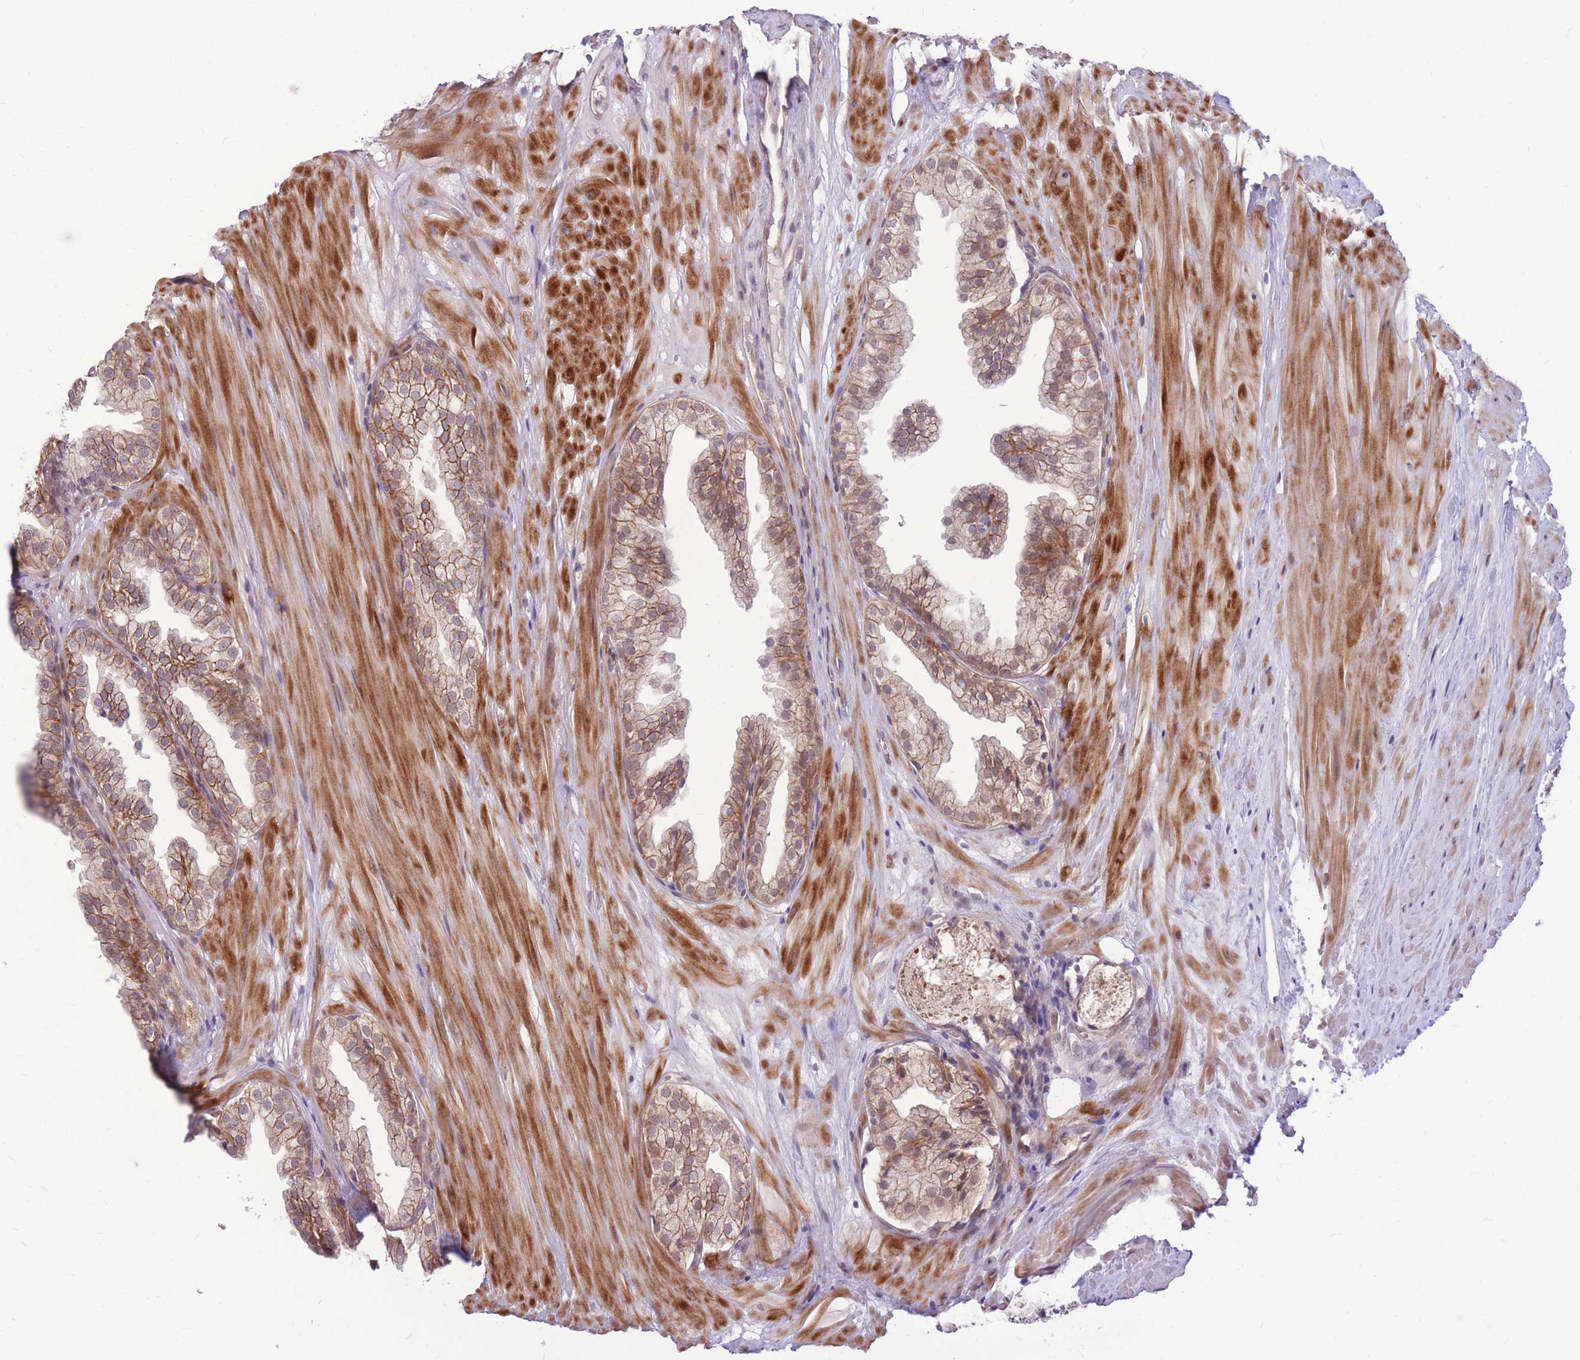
{"staining": {"intensity": "strong", "quantity": "25%-75%", "location": "cytoplasmic/membranous"}, "tissue": "prostate", "cell_type": "Glandular cells", "image_type": "normal", "snomed": [{"axis": "morphology", "description": "Normal tissue, NOS"}, {"axis": "topography", "description": "Prostate"}, {"axis": "topography", "description": "Peripheral nerve tissue"}], "caption": "Protein analysis of normal prostate reveals strong cytoplasmic/membranous staining in about 25%-75% of glandular cells. The staining was performed using DAB, with brown indicating positive protein expression. Nuclei are stained blue with hematoxylin.", "gene": "TCF20", "patient": {"sex": "male", "age": 55}}